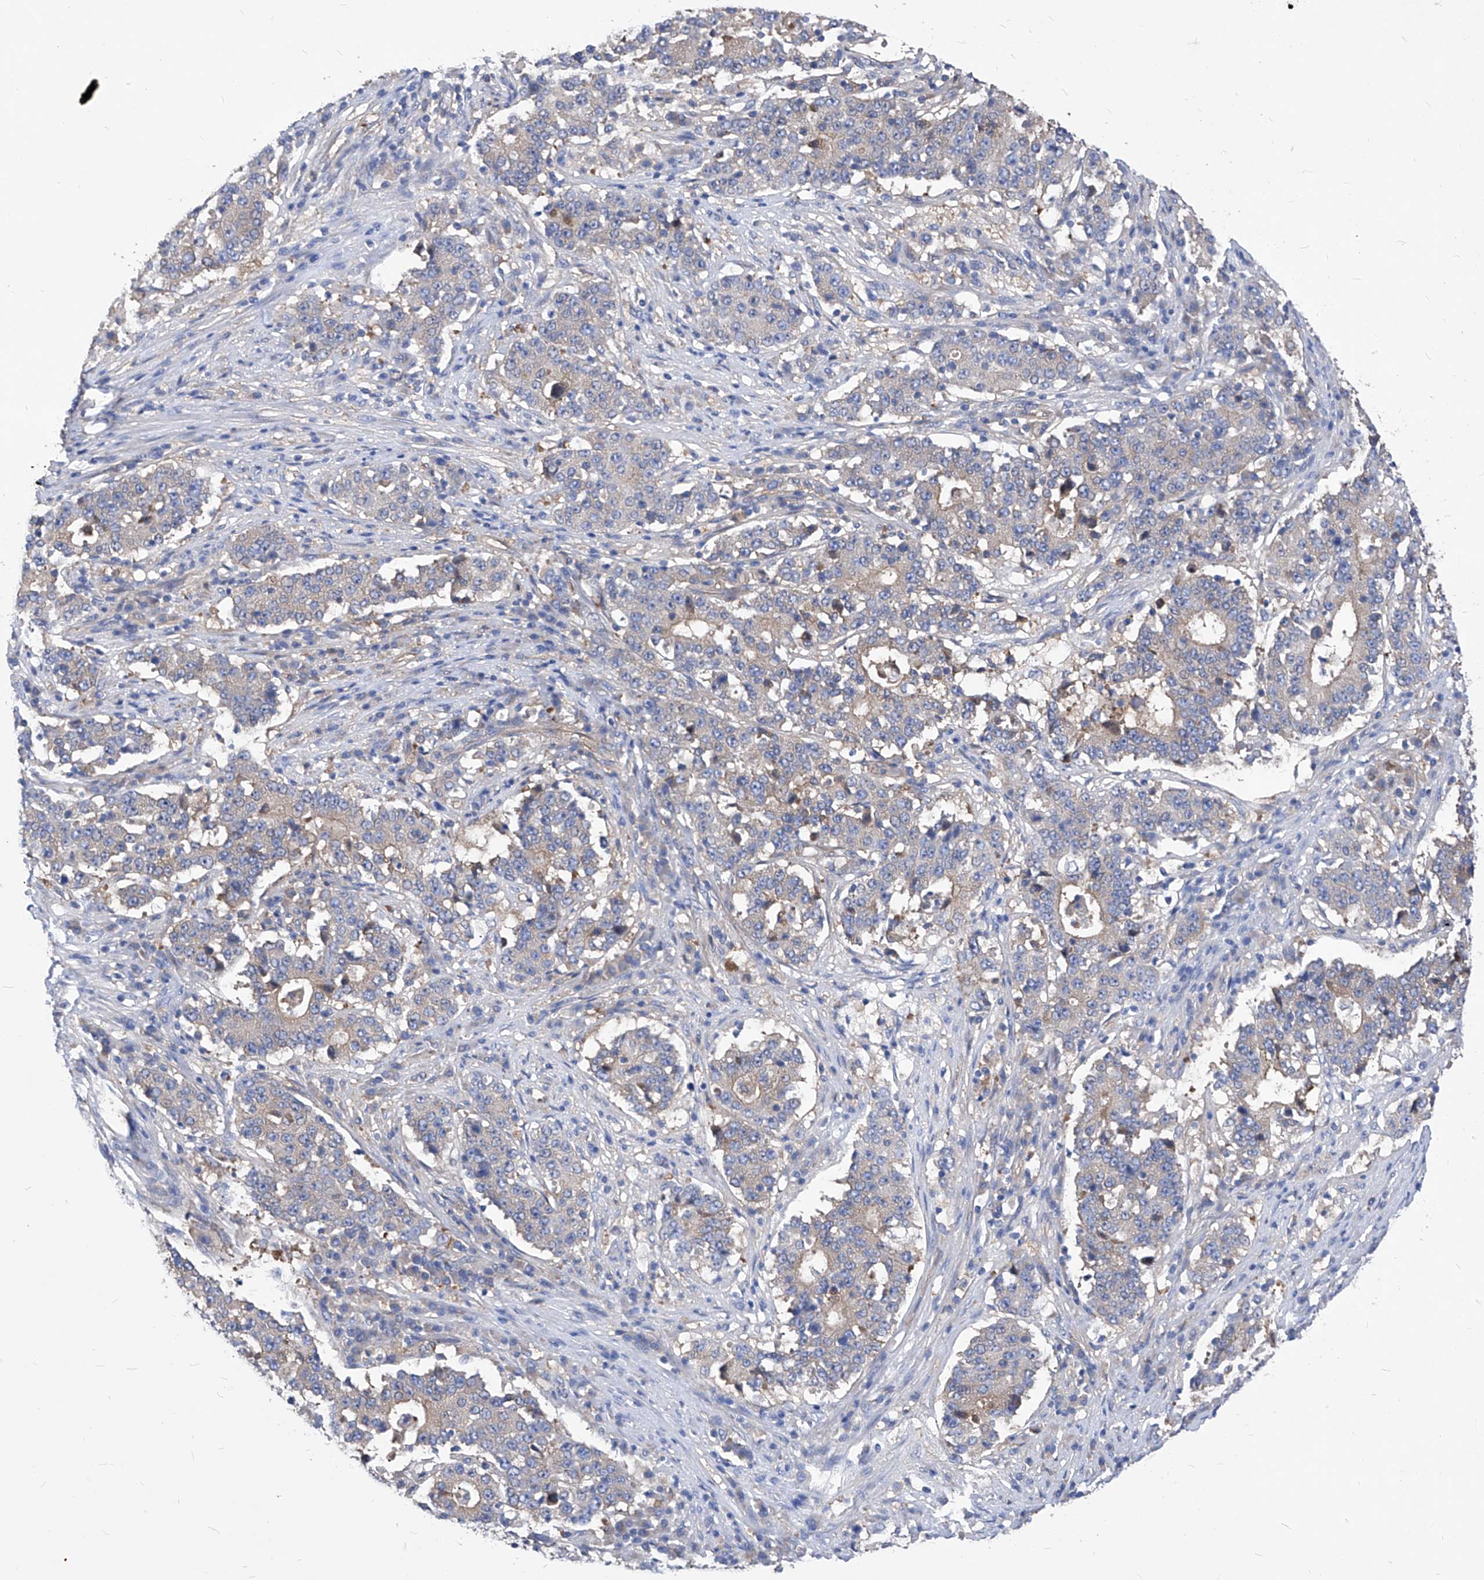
{"staining": {"intensity": "weak", "quantity": "<25%", "location": "cytoplasmic/membranous"}, "tissue": "stomach cancer", "cell_type": "Tumor cells", "image_type": "cancer", "snomed": [{"axis": "morphology", "description": "Adenocarcinoma, NOS"}, {"axis": "topography", "description": "Stomach"}], "caption": "Immunohistochemical staining of human stomach adenocarcinoma shows no significant staining in tumor cells.", "gene": "XPNPEP1", "patient": {"sex": "male", "age": 59}}